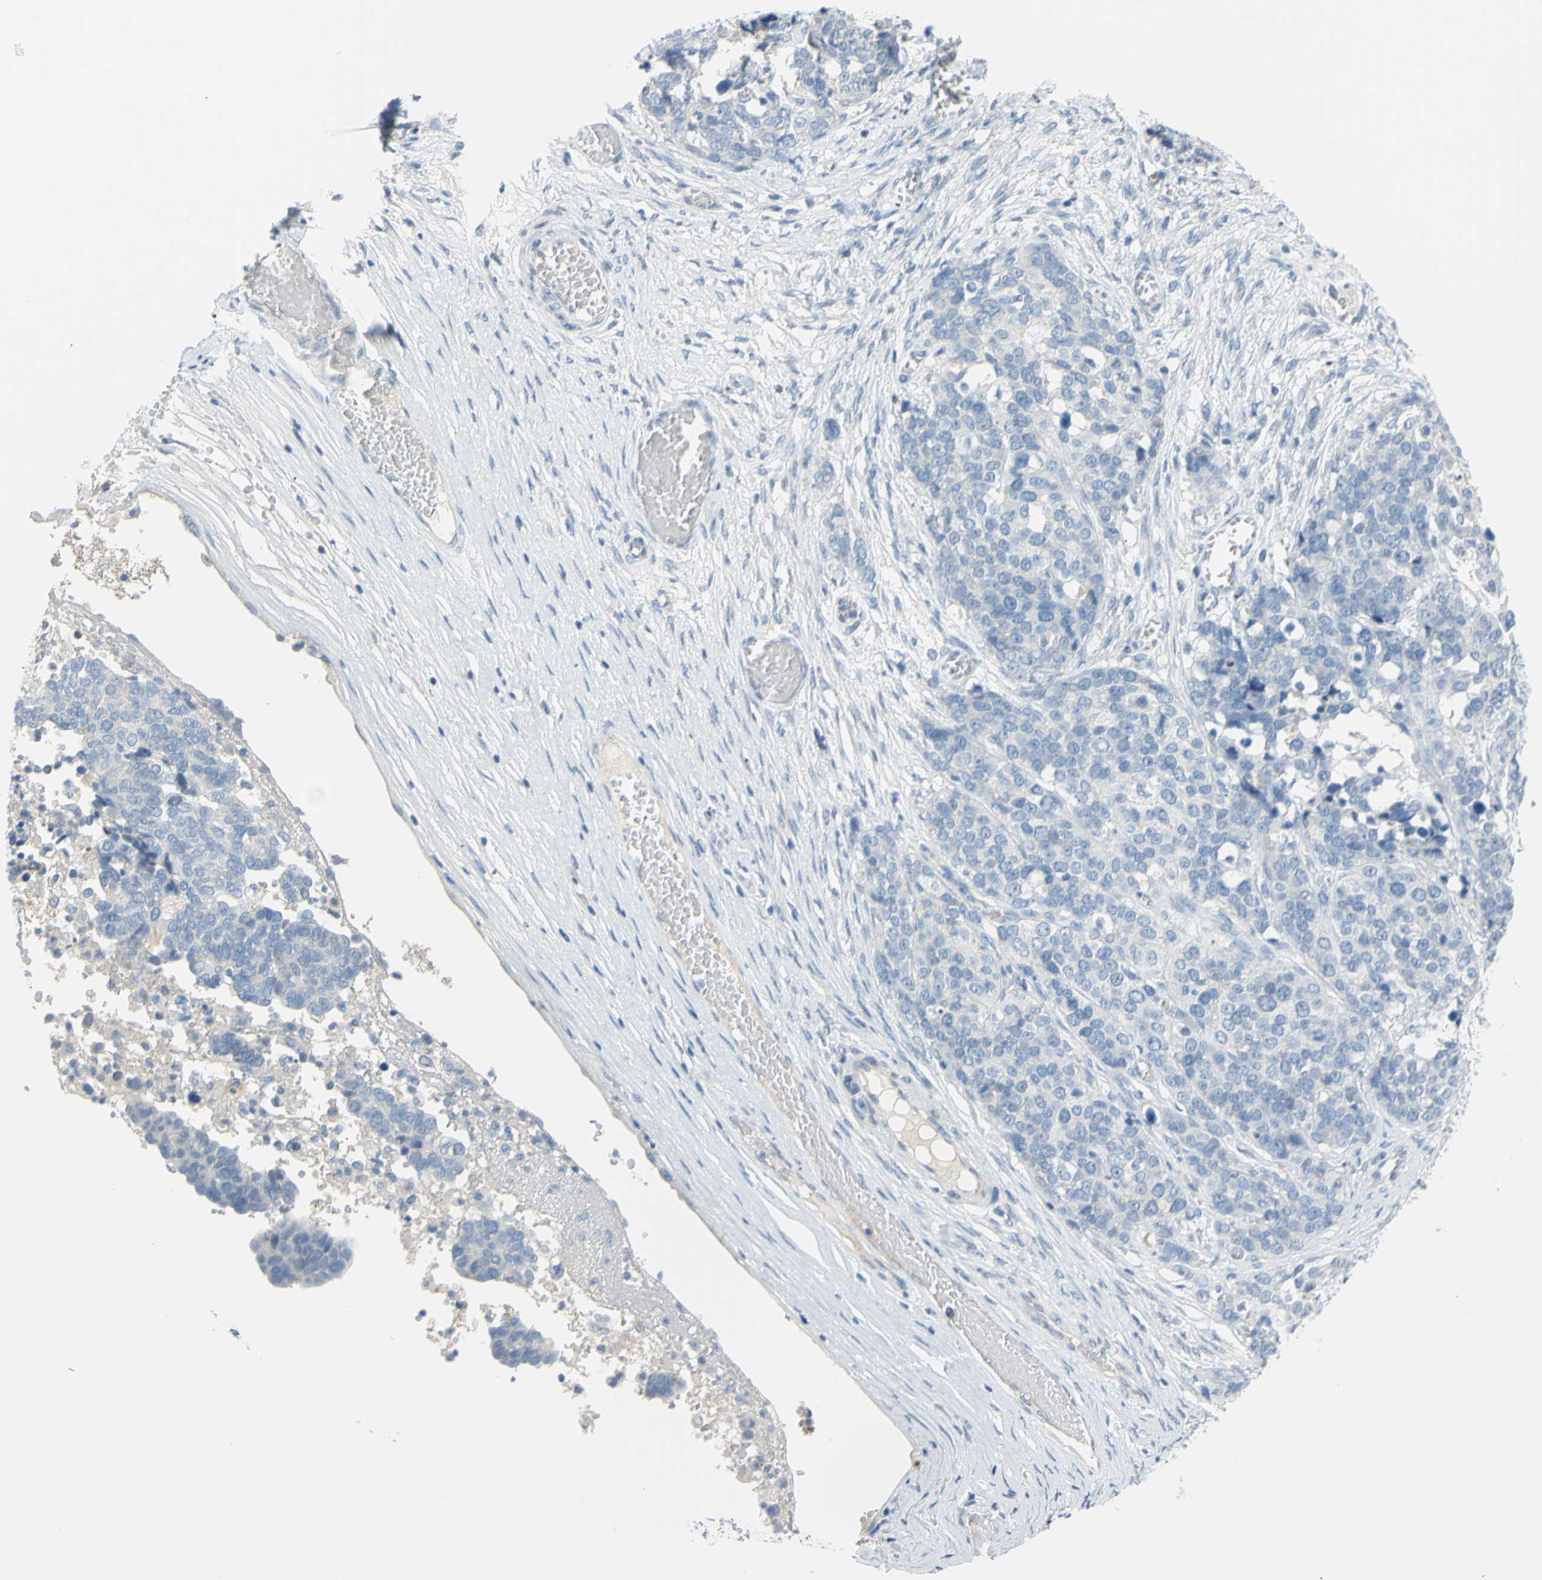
{"staining": {"intensity": "negative", "quantity": "none", "location": "none"}, "tissue": "ovarian cancer", "cell_type": "Tumor cells", "image_type": "cancer", "snomed": [{"axis": "morphology", "description": "Cystadenocarcinoma, serous, NOS"}, {"axis": "topography", "description": "Ovary"}], "caption": "Tumor cells are negative for brown protein staining in serous cystadenocarcinoma (ovarian). (DAB IHC visualized using brightfield microscopy, high magnification).", "gene": "DCT", "patient": {"sex": "female", "age": 44}}